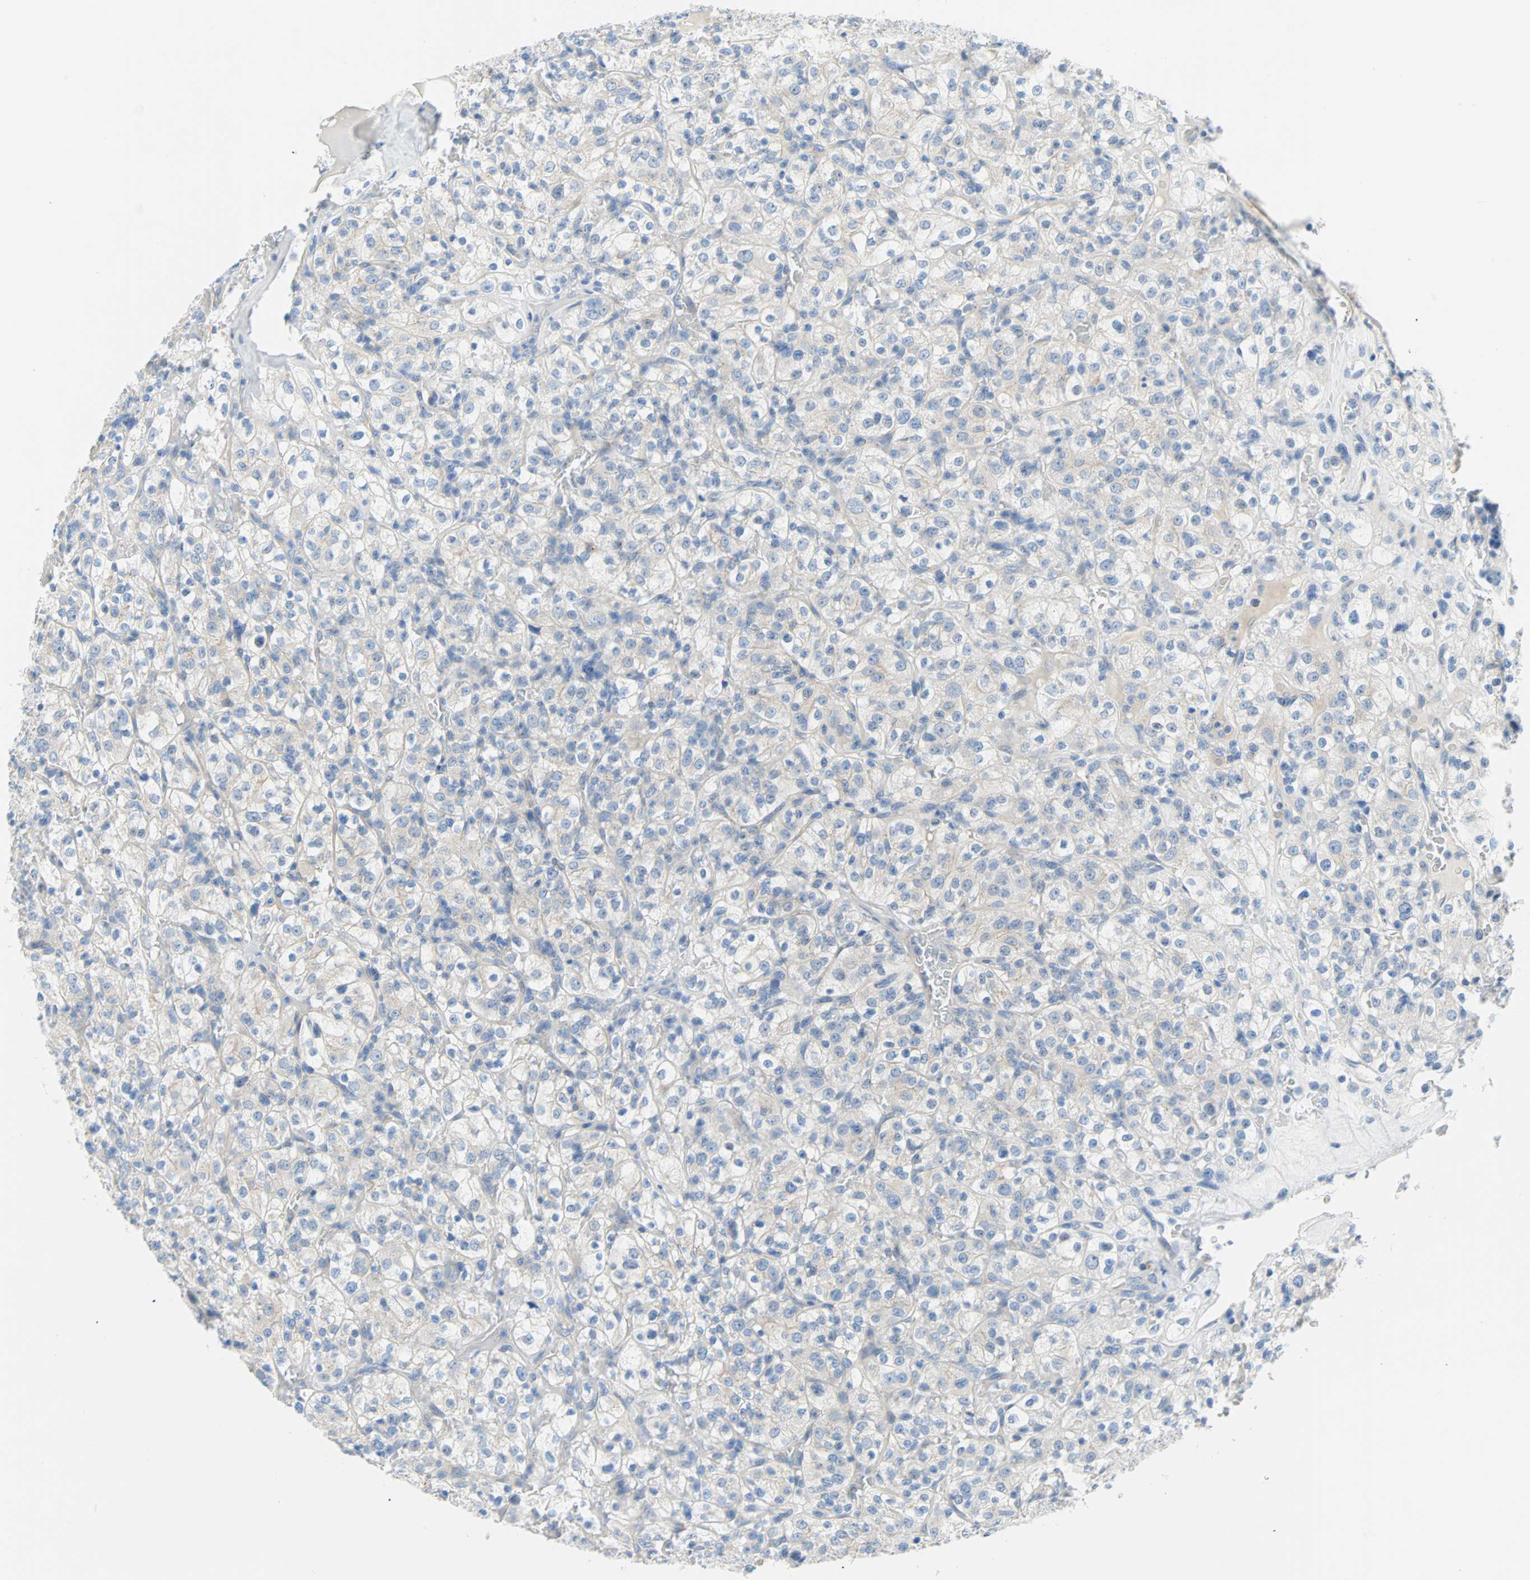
{"staining": {"intensity": "weak", "quantity": "<25%", "location": "cytoplasmic/membranous"}, "tissue": "renal cancer", "cell_type": "Tumor cells", "image_type": "cancer", "snomed": [{"axis": "morphology", "description": "Normal tissue, NOS"}, {"axis": "morphology", "description": "Adenocarcinoma, NOS"}, {"axis": "topography", "description": "Kidney"}], "caption": "Adenocarcinoma (renal) stained for a protein using immunohistochemistry shows no expression tumor cells.", "gene": "PDPN", "patient": {"sex": "female", "age": 72}}